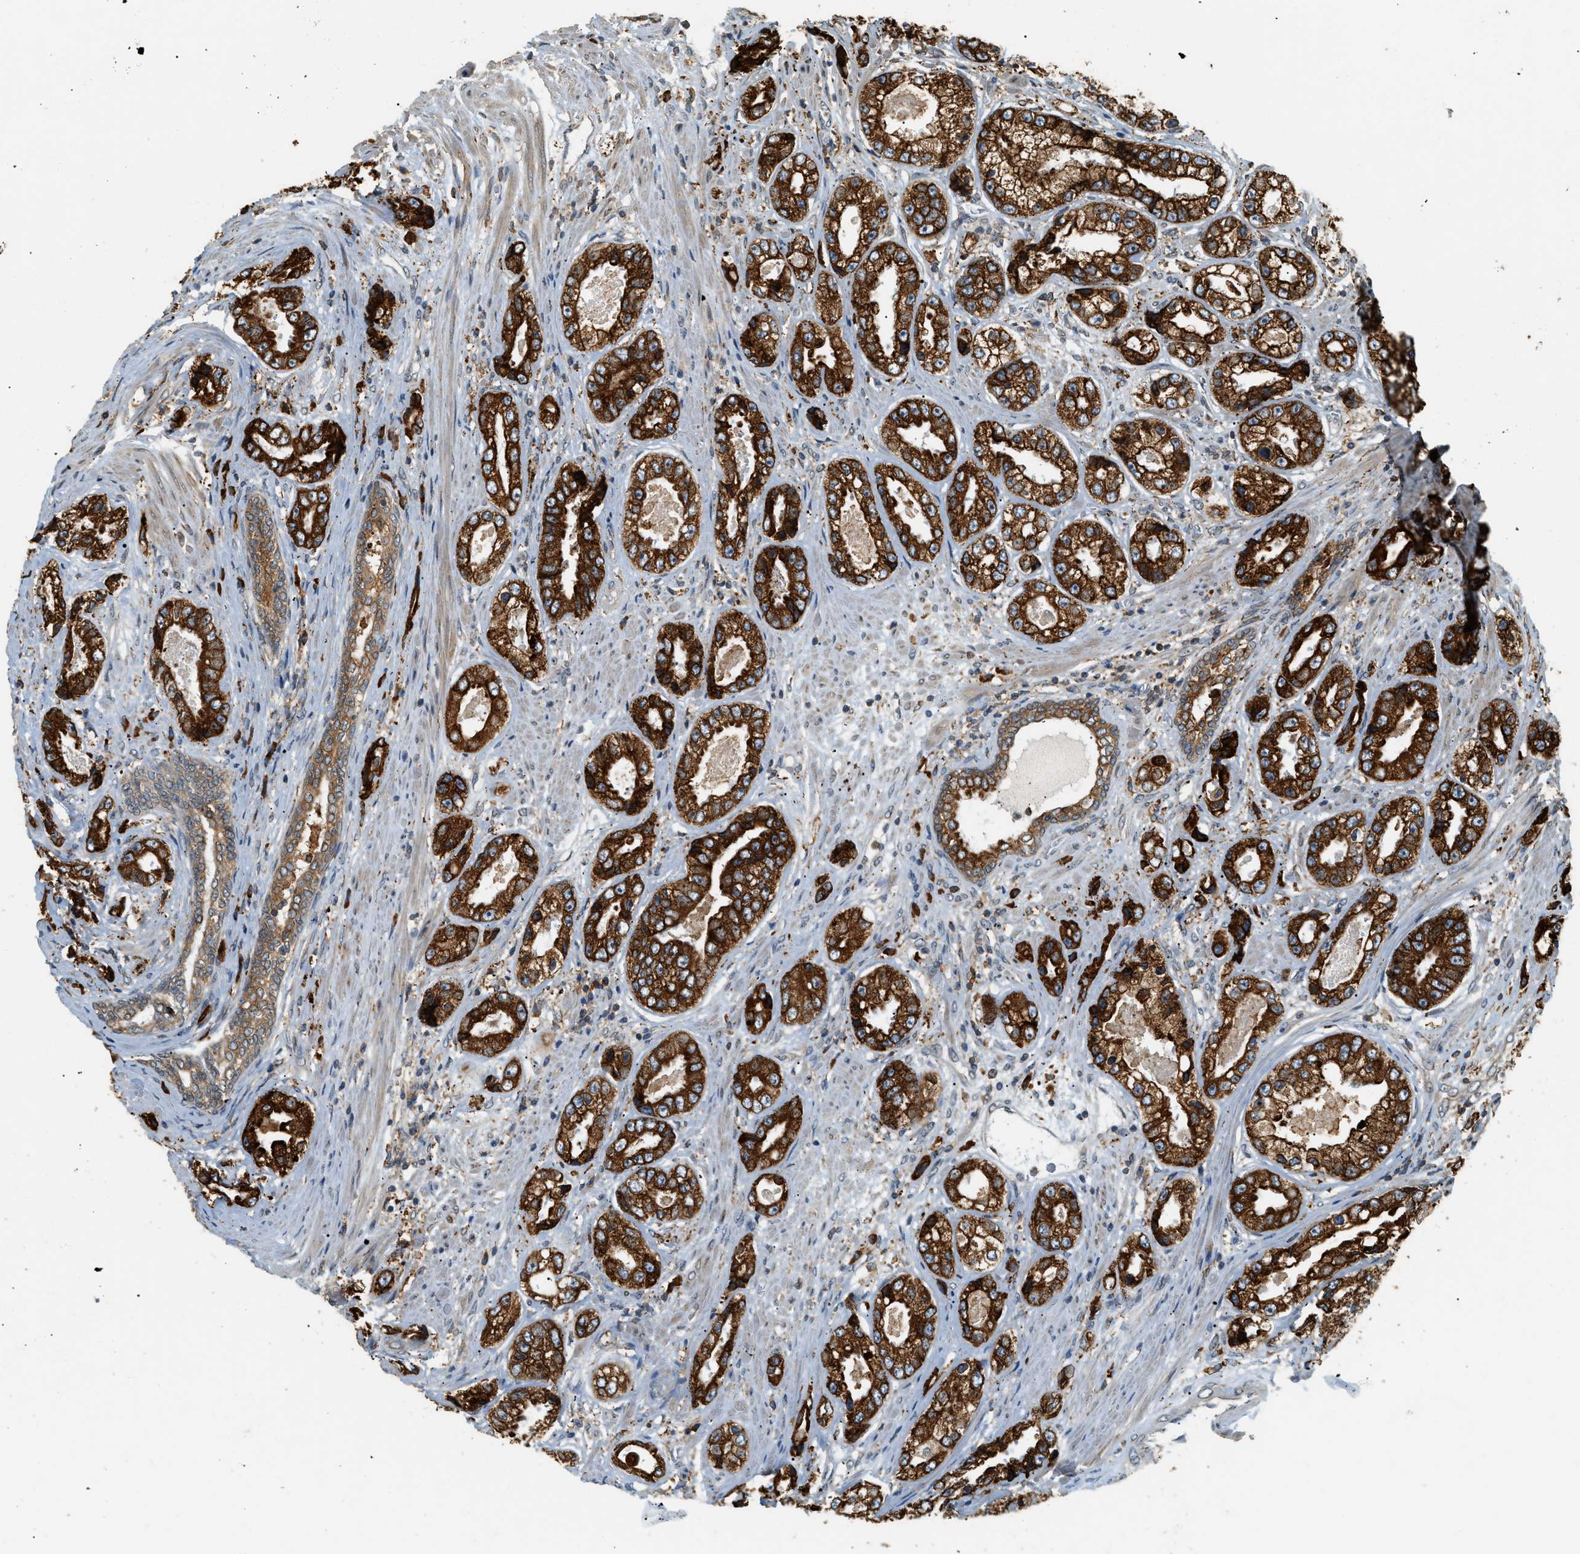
{"staining": {"intensity": "strong", "quantity": ">75%", "location": "cytoplasmic/membranous"}, "tissue": "prostate cancer", "cell_type": "Tumor cells", "image_type": "cancer", "snomed": [{"axis": "morphology", "description": "Adenocarcinoma, High grade"}, {"axis": "topography", "description": "Prostate"}], "caption": "Strong cytoplasmic/membranous protein positivity is appreciated in about >75% of tumor cells in prostate cancer (adenocarcinoma (high-grade)).", "gene": "SEMA4D", "patient": {"sex": "male", "age": 61}}